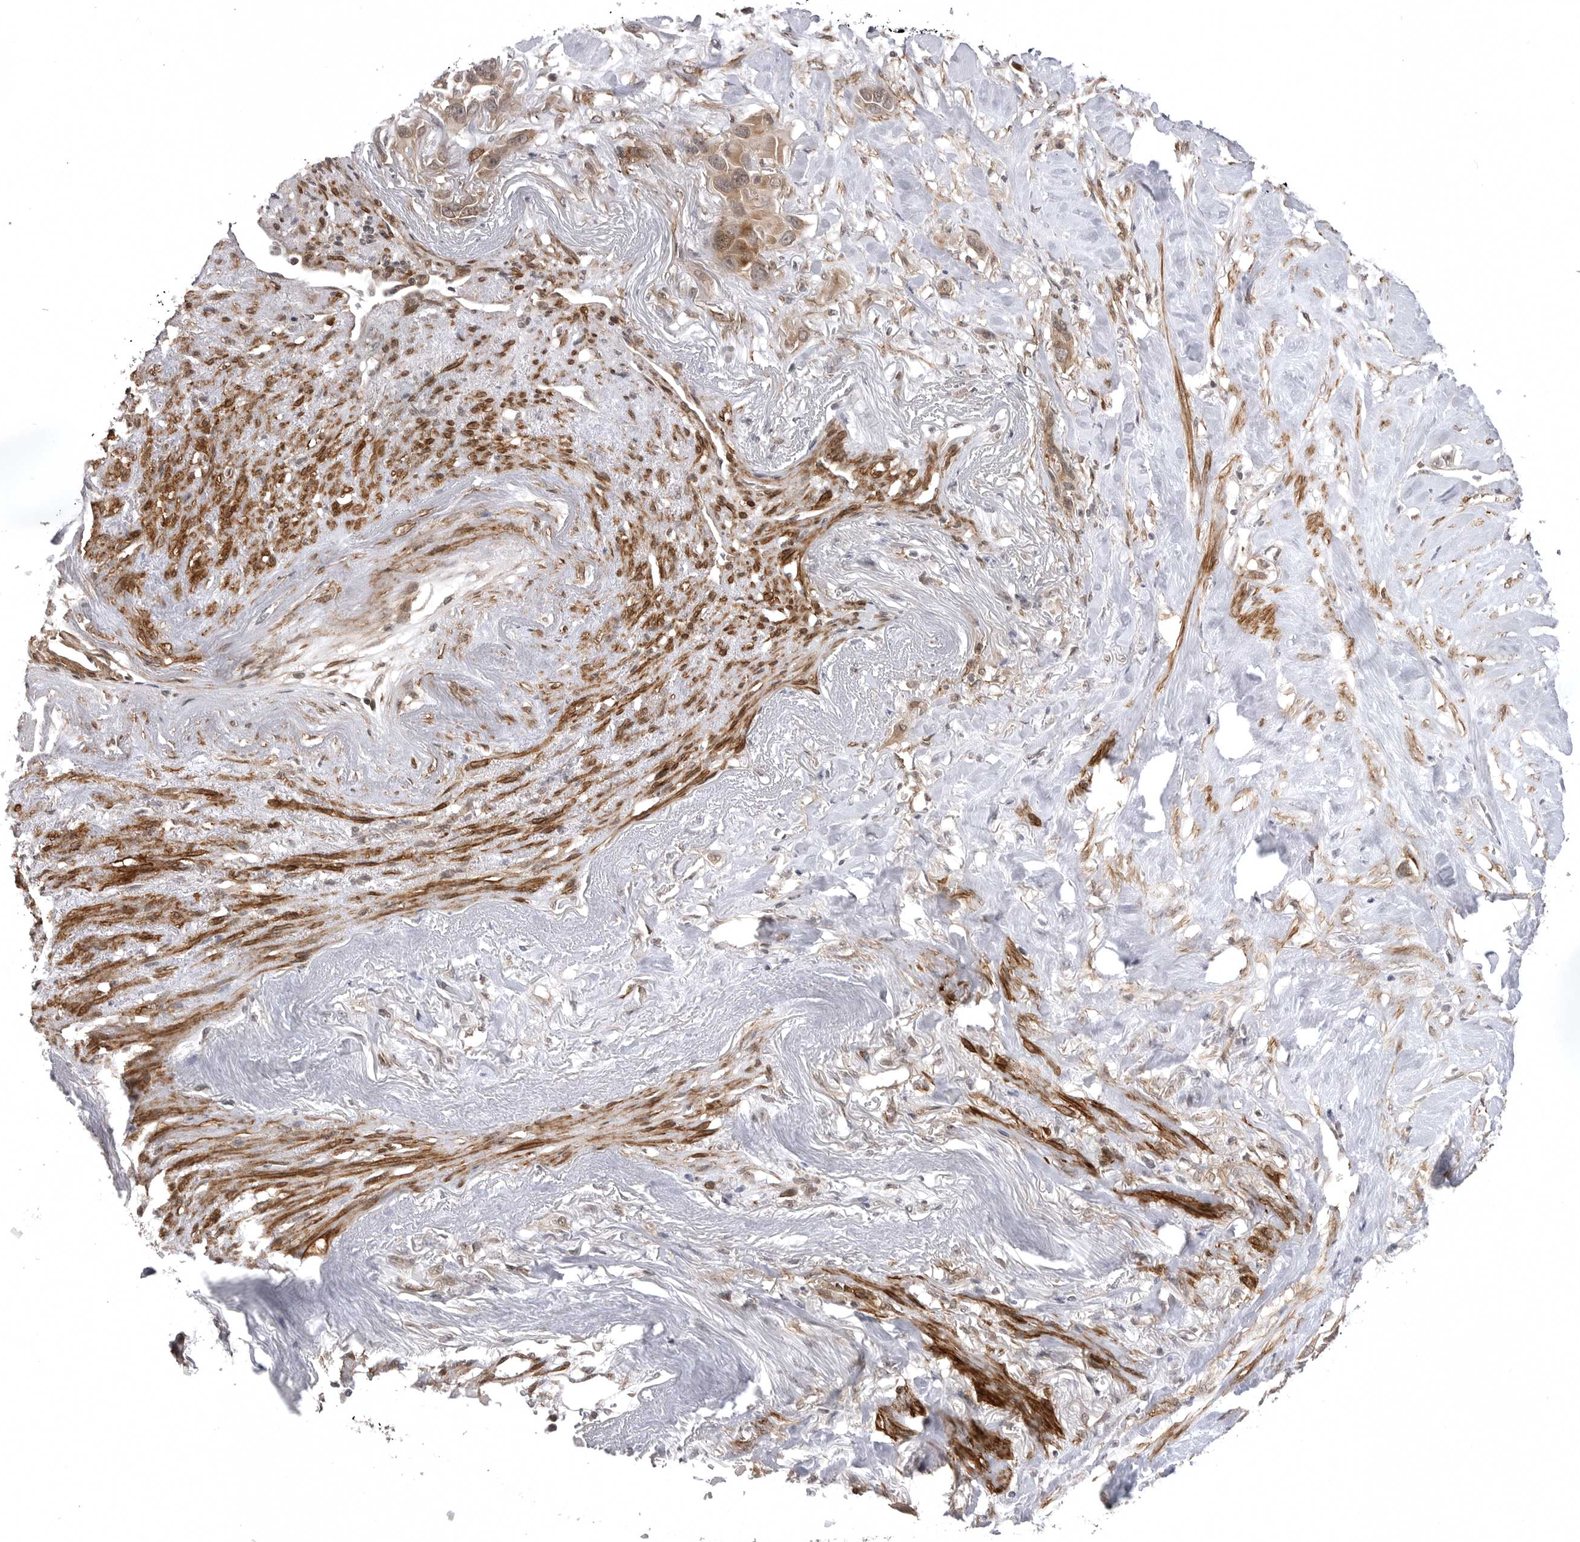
{"staining": {"intensity": "moderate", "quantity": ">75%", "location": "cytoplasmic/membranous"}, "tissue": "pancreatic cancer", "cell_type": "Tumor cells", "image_type": "cancer", "snomed": [{"axis": "morphology", "description": "Adenocarcinoma, NOS"}, {"axis": "topography", "description": "Pancreas"}], "caption": "Pancreatic cancer (adenocarcinoma) was stained to show a protein in brown. There is medium levels of moderate cytoplasmic/membranous expression in approximately >75% of tumor cells.", "gene": "SORBS1", "patient": {"sex": "female", "age": 60}}